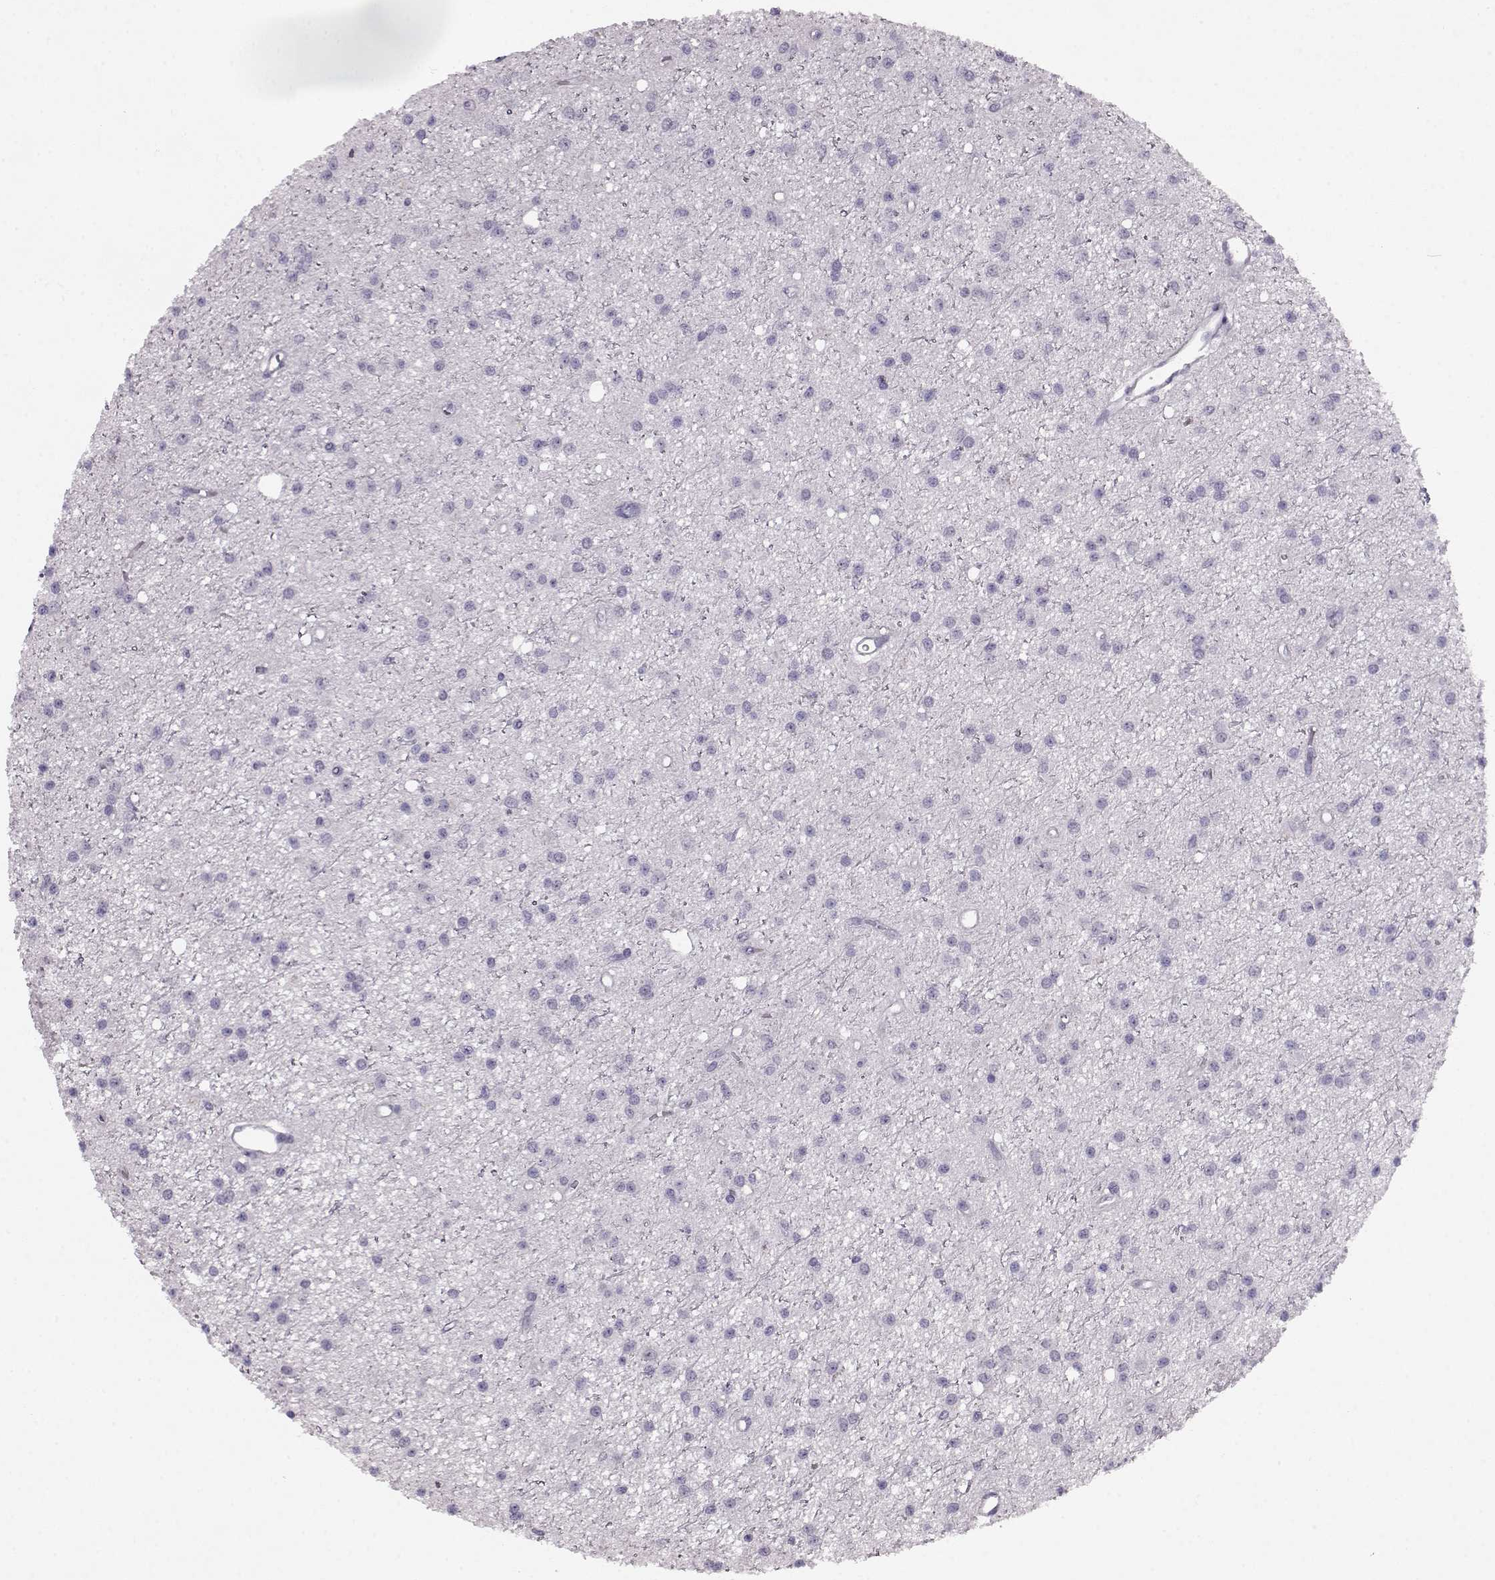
{"staining": {"intensity": "negative", "quantity": "none", "location": "none"}, "tissue": "glioma", "cell_type": "Tumor cells", "image_type": "cancer", "snomed": [{"axis": "morphology", "description": "Glioma, malignant, Low grade"}, {"axis": "topography", "description": "Brain"}], "caption": "This is a histopathology image of immunohistochemistry staining of glioma, which shows no expression in tumor cells.", "gene": "AIPL1", "patient": {"sex": "male", "age": 27}}